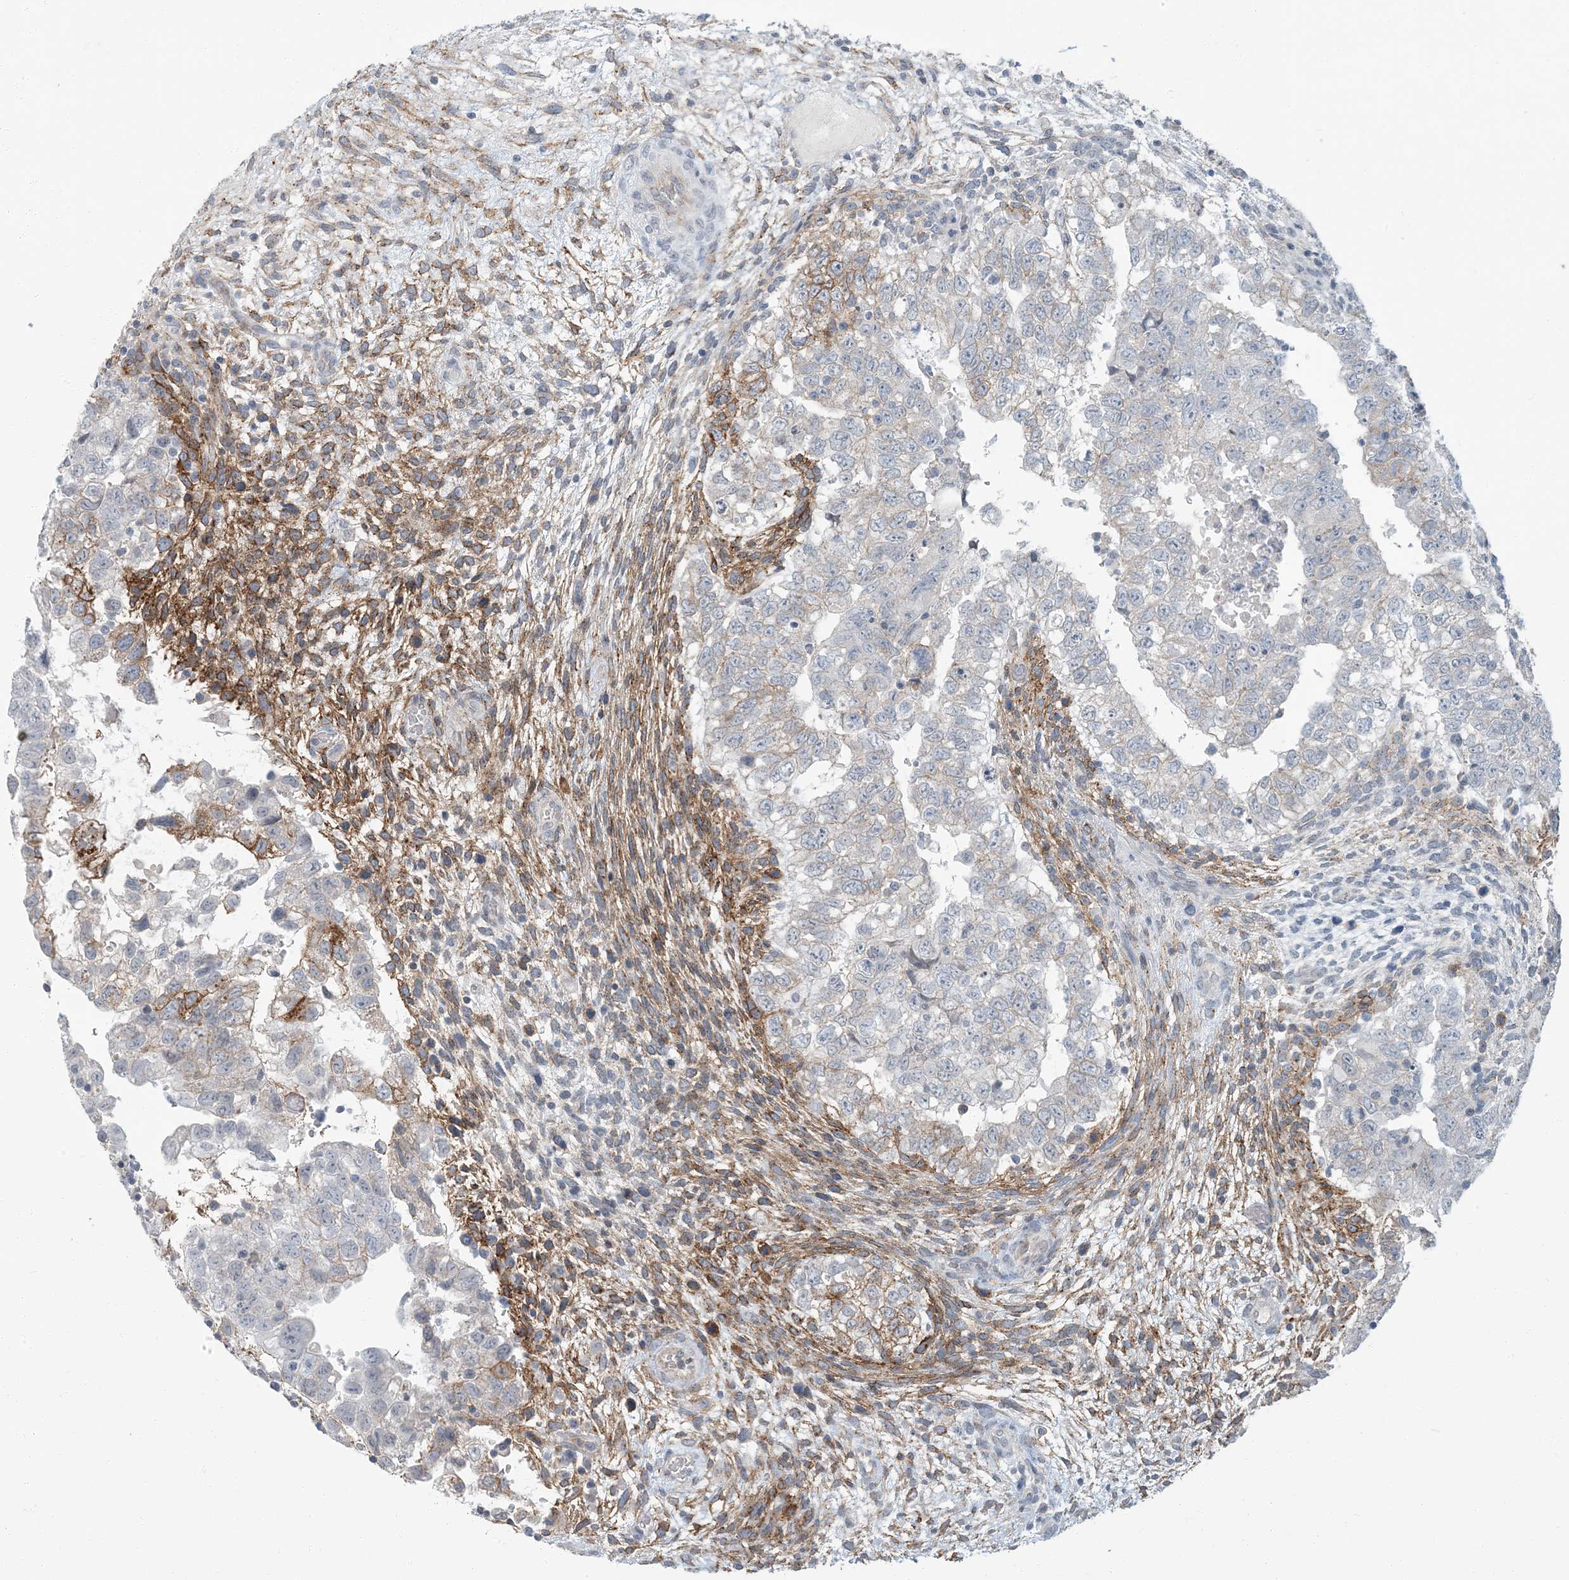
{"staining": {"intensity": "moderate", "quantity": "<25%", "location": "cytoplasmic/membranous"}, "tissue": "testis cancer", "cell_type": "Tumor cells", "image_type": "cancer", "snomed": [{"axis": "morphology", "description": "Carcinoma, Embryonal, NOS"}, {"axis": "topography", "description": "Testis"}], "caption": "This photomicrograph shows testis cancer stained with immunohistochemistry (IHC) to label a protein in brown. The cytoplasmic/membranous of tumor cells show moderate positivity for the protein. Nuclei are counter-stained blue.", "gene": "EPHA4", "patient": {"sex": "male", "age": 37}}